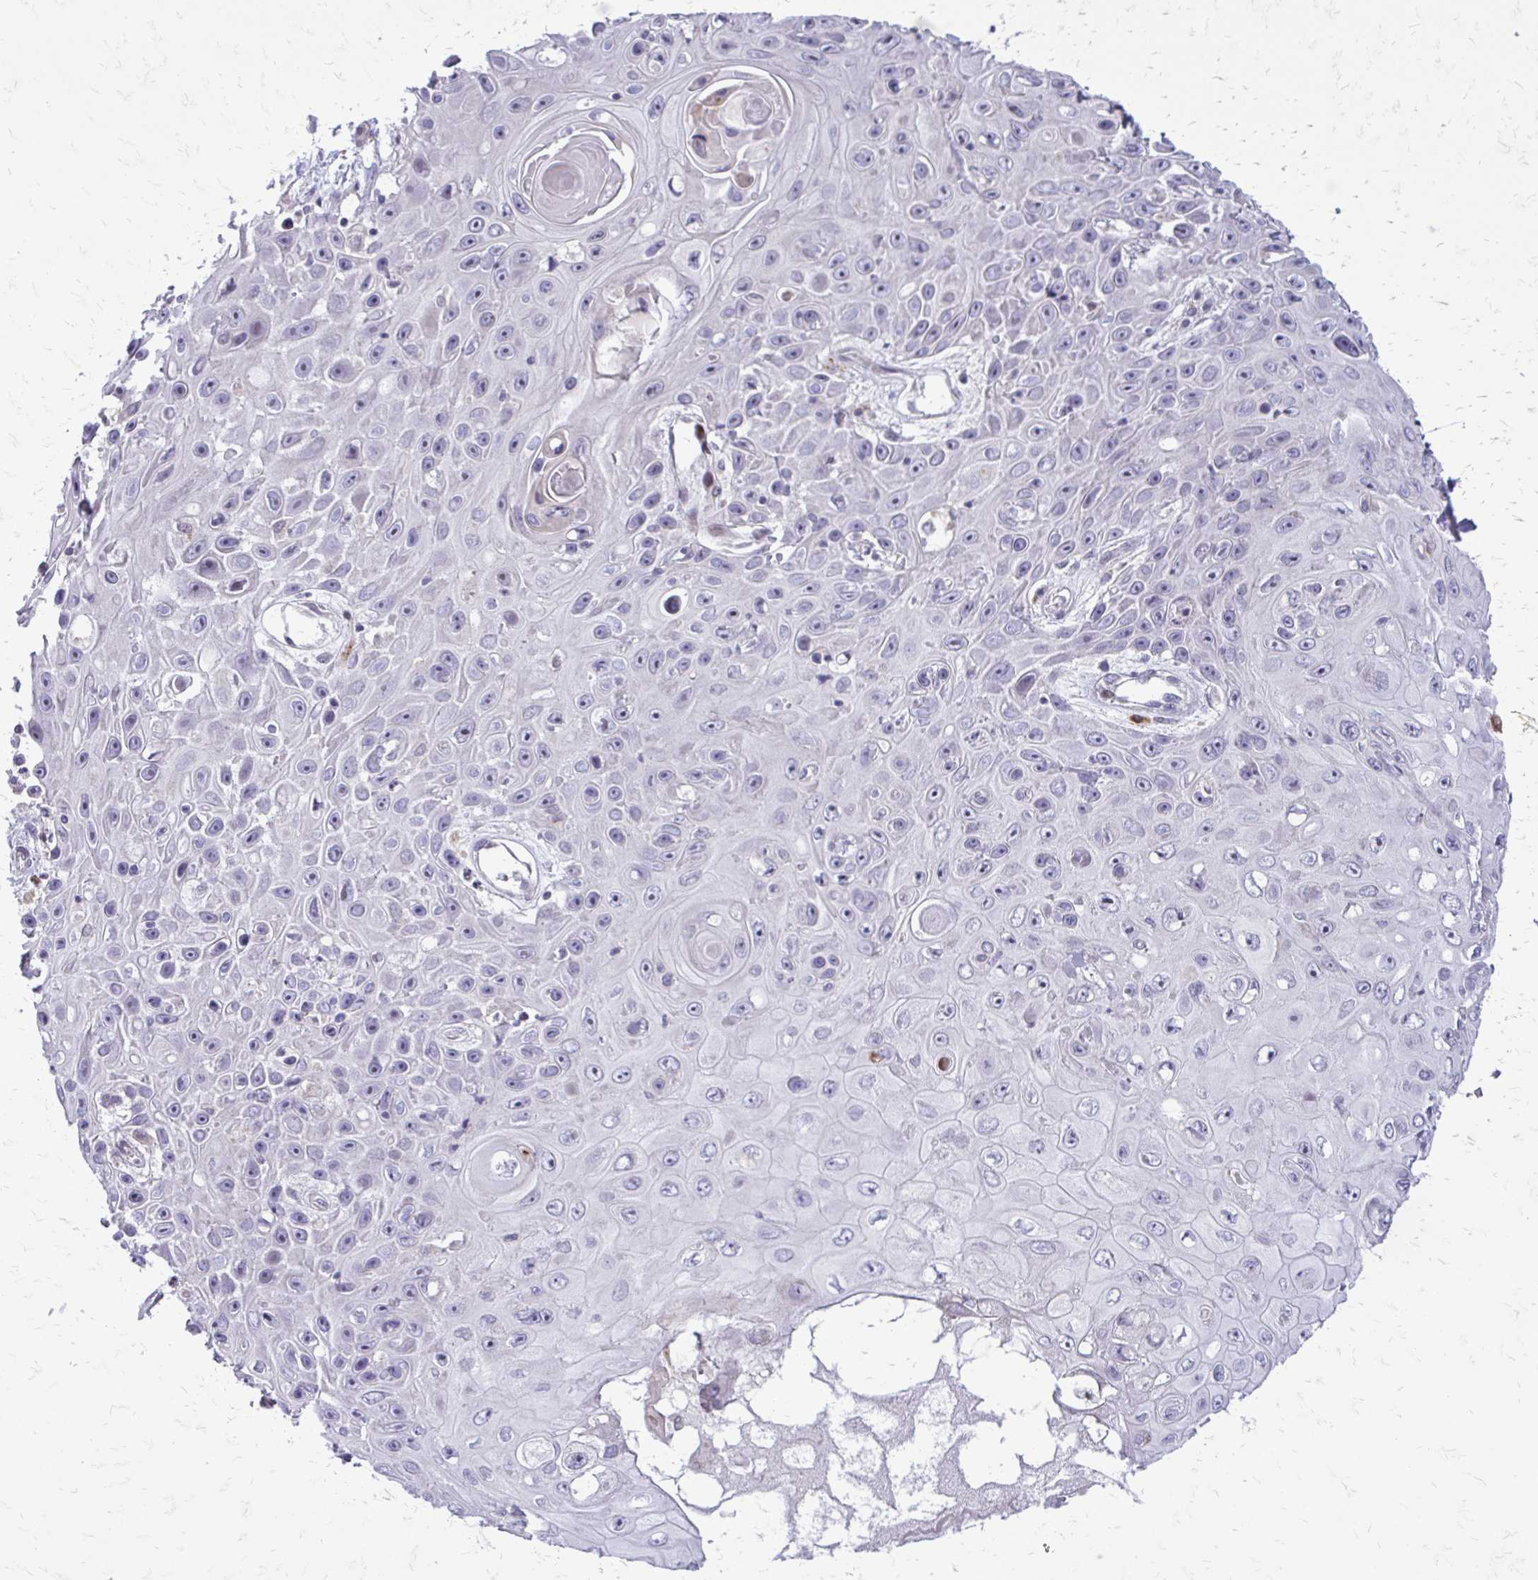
{"staining": {"intensity": "negative", "quantity": "none", "location": "none"}, "tissue": "skin cancer", "cell_type": "Tumor cells", "image_type": "cancer", "snomed": [{"axis": "morphology", "description": "Squamous cell carcinoma, NOS"}, {"axis": "topography", "description": "Skin"}], "caption": "DAB (3,3'-diaminobenzidine) immunohistochemical staining of skin cancer (squamous cell carcinoma) reveals no significant positivity in tumor cells.", "gene": "PPDPFL", "patient": {"sex": "male", "age": 82}}